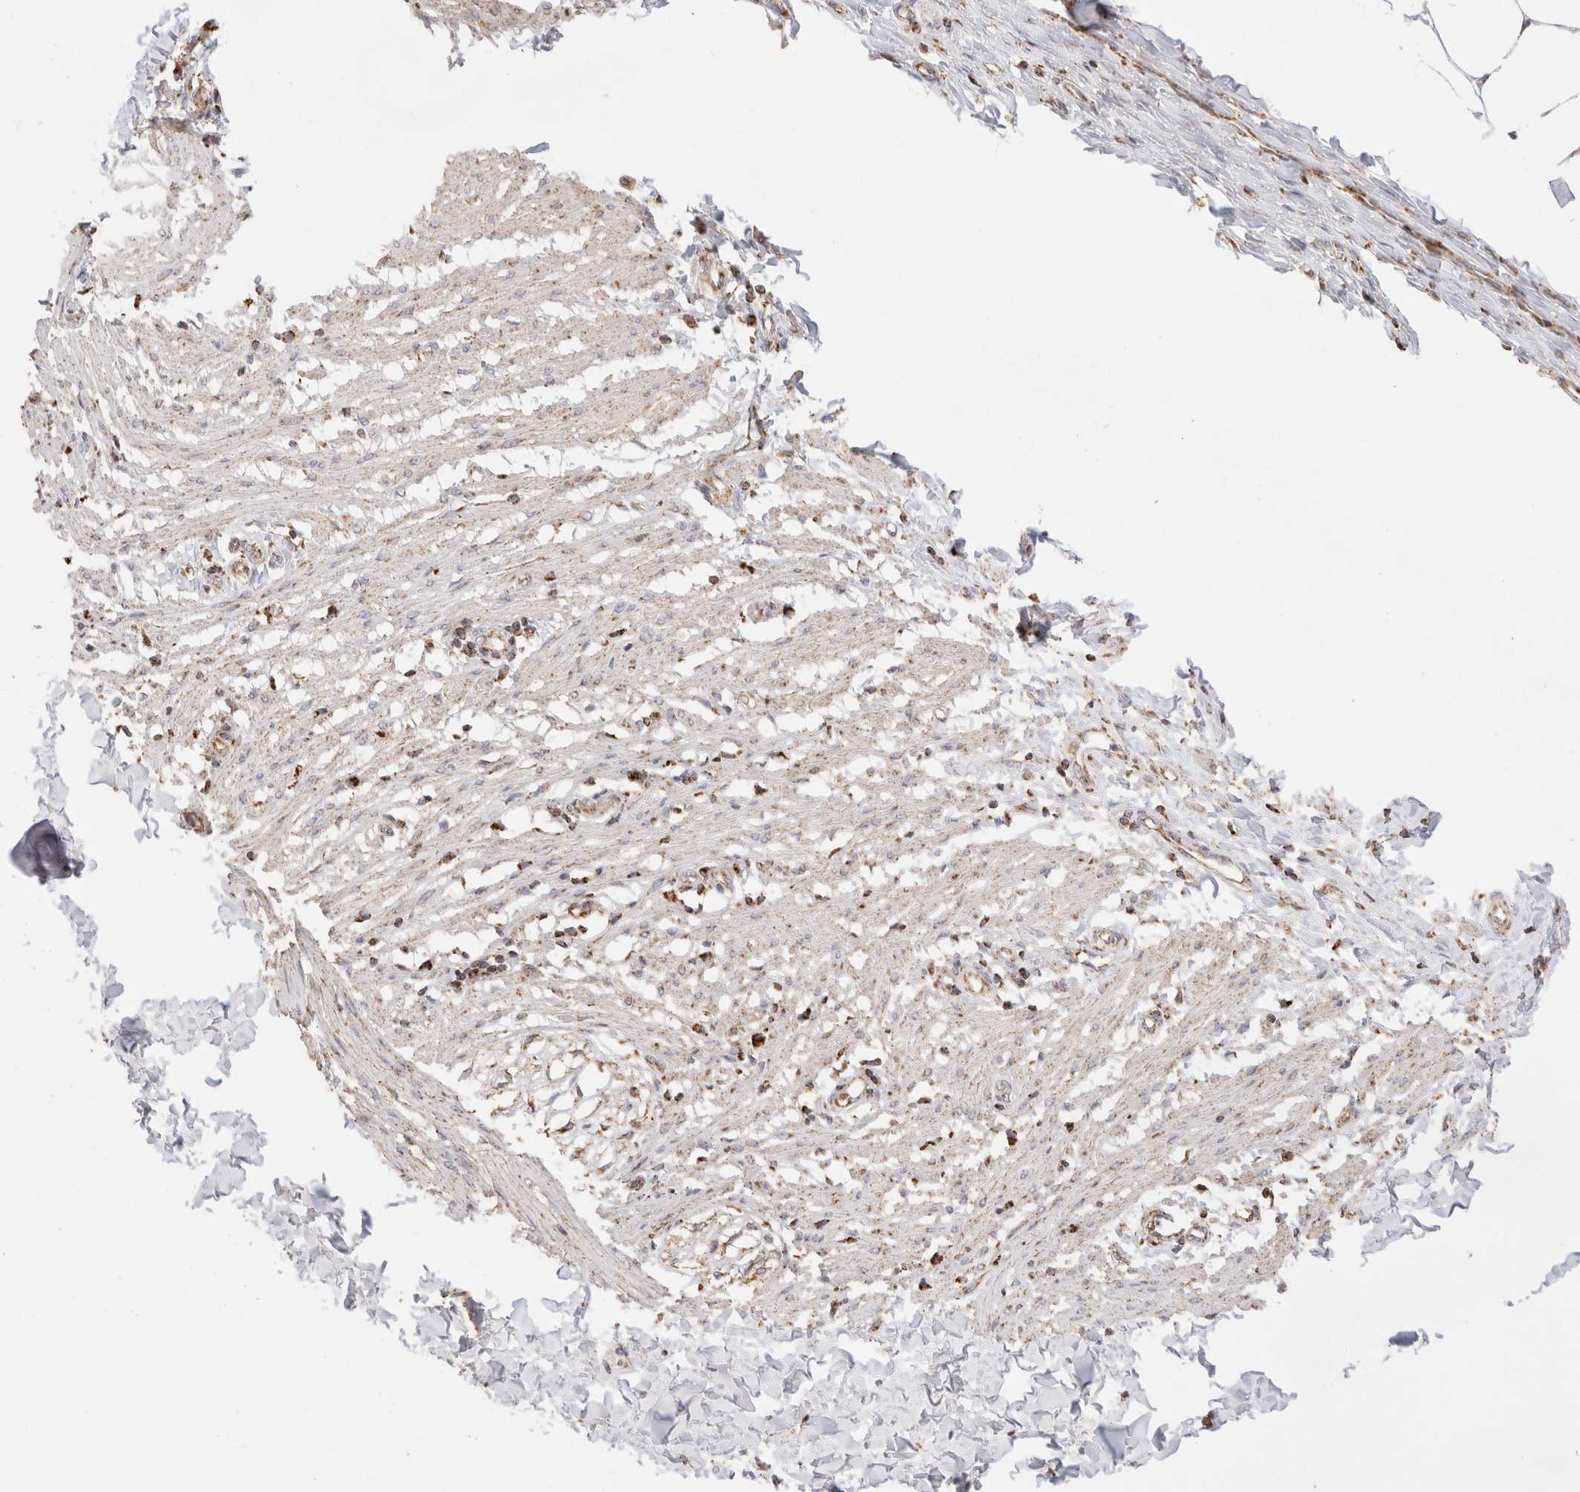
{"staining": {"intensity": "weak", "quantity": "<25%", "location": "cytoplasmic/membranous"}, "tissue": "smooth muscle", "cell_type": "Smooth muscle cells", "image_type": "normal", "snomed": [{"axis": "morphology", "description": "Normal tissue, NOS"}, {"axis": "morphology", "description": "Adenocarcinoma, NOS"}, {"axis": "topography", "description": "Smooth muscle"}, {"axis": "topography", "description": "Colon"}], "caption": "Smooth muscle cells show no significant expression in normal smooth muscle.", "gene": "TMPPE", "patient": {"sex": "male", "age": 14}}